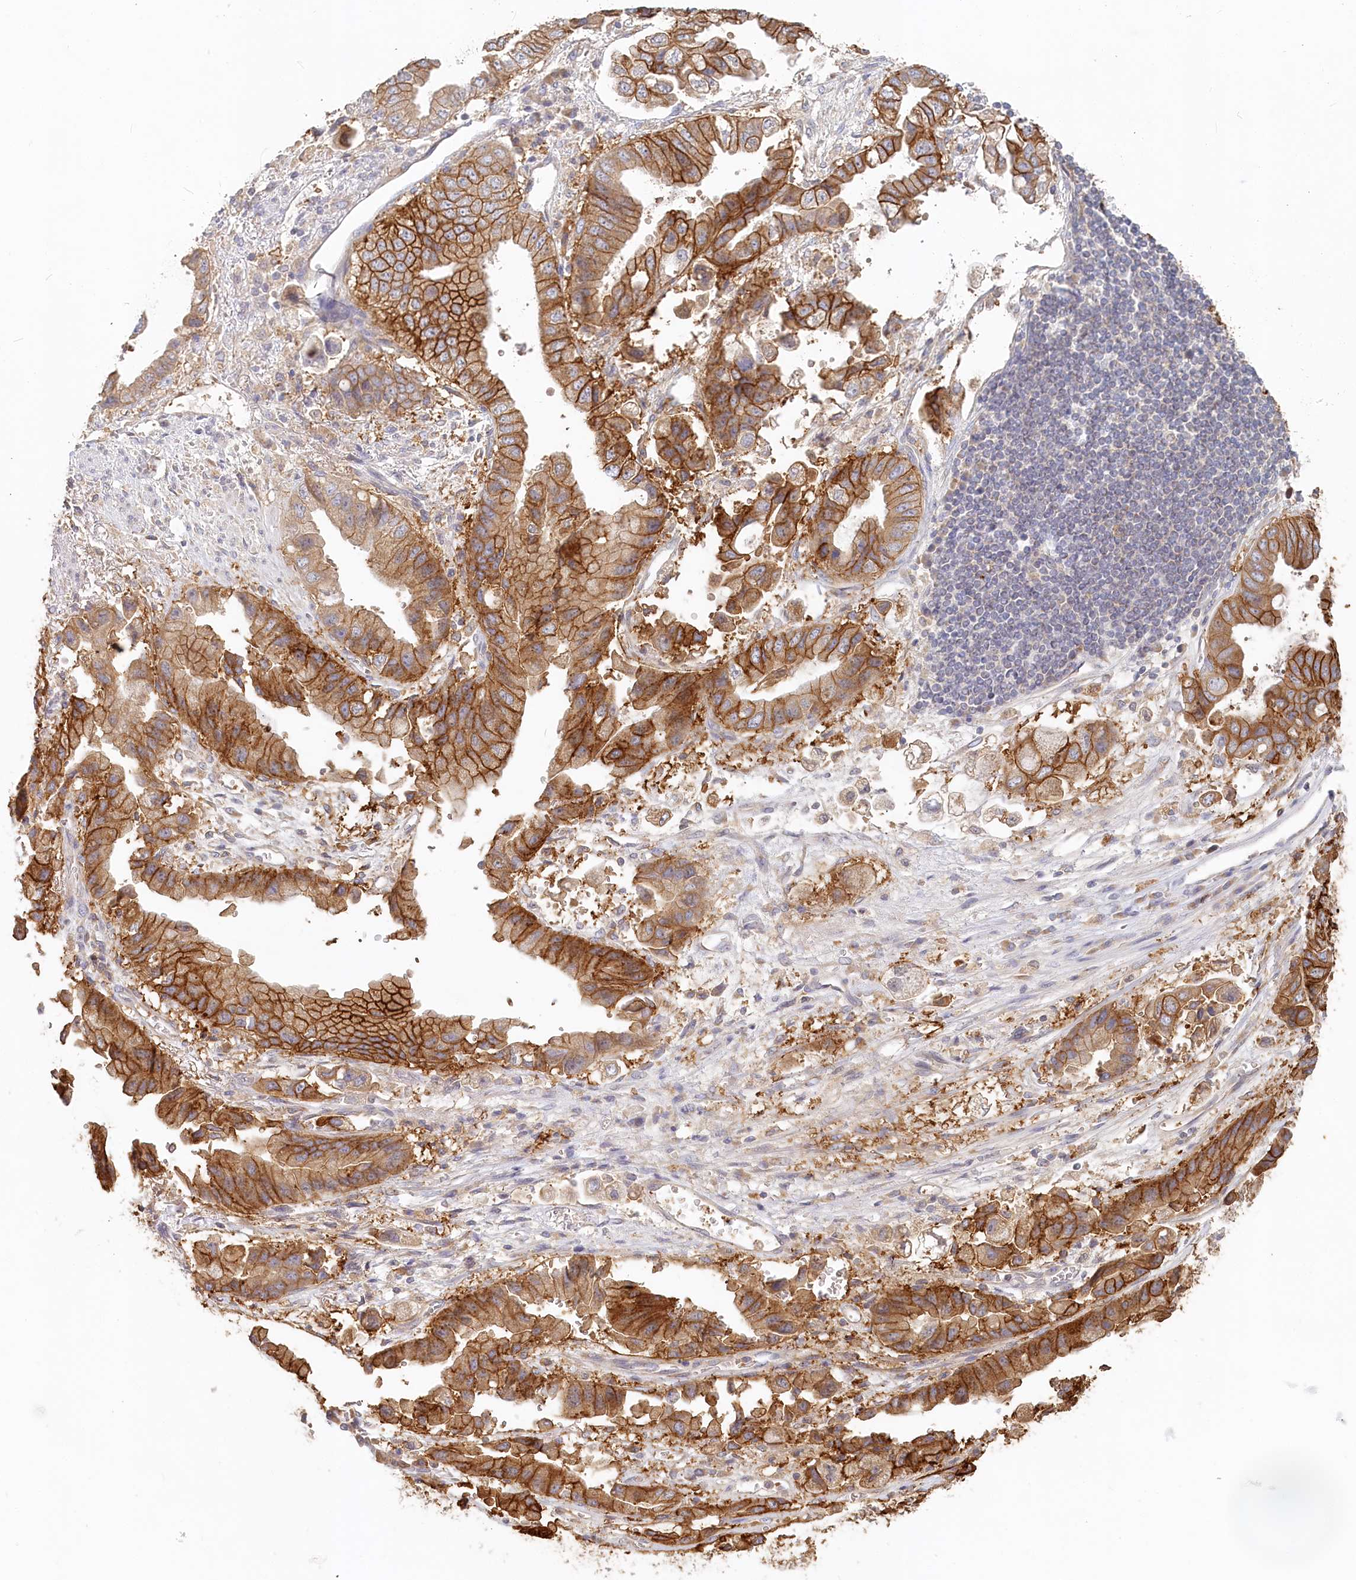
{"staining": {"intensity": "strong", "quantity": ">75%", "location": "cytoplasmic/membranous"}, "tissue": "stomach cancer", "cell_type": "Tumor cells", "image_type": "cancer", "snomed": [{"axis": "morphology", "description": "Adenocarcinoma, NOS"}, {"axis": "topography", "description": "Stomach"}], "caption": "Protein staining of stomach cancer (adenocarcinoma) tissue exhibits strong cytoplasmic/membranous staining in about >75% of tumor cells.", "gene": "VSIG1", "patient": {"sex": "male", "age": 62}}